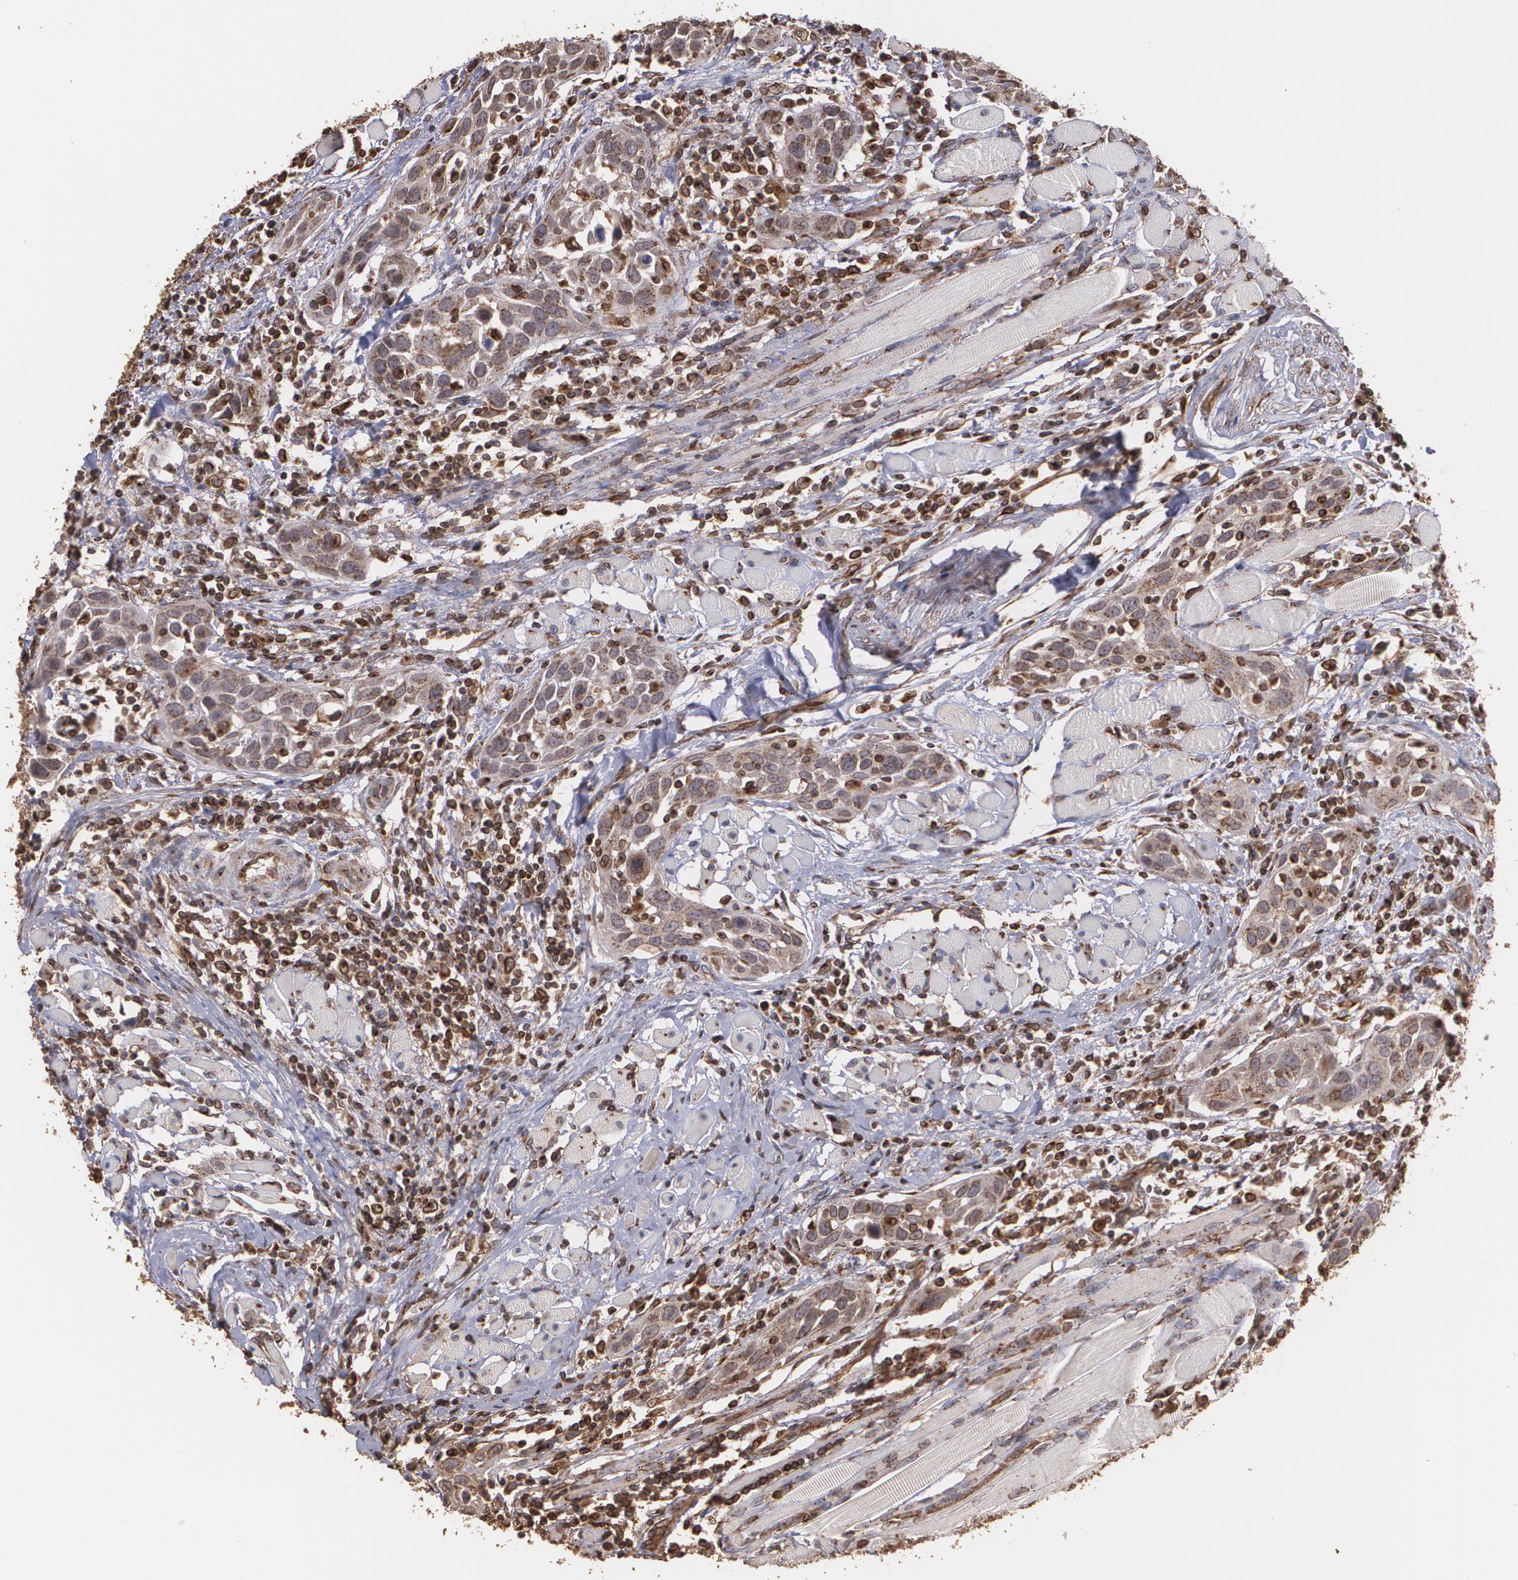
{"staining": {"intensity": "strong", "quantity": ">75%", "location": "cytoplasmic/membranous"}, "tissue": "head and neck cancer", "cell_type": "Tumor cells", "image_type": "cancer", "snomed": [{"axis": "morphology", "description": "Squamous cell carcinoma, NOS"}, {"axis": "topography", "description": "Oral tissue"}, {"axis": "topography", "description": "Head-Neck"}], "caption": "Head and neck cancer (squamous cell carcinoma) stained for a protein (brown) exhibits strong cytoplasmic/membranous positive expression in about >75% of tumor cells.", "gene": "TRIP11", "patient": {"sex": "female", "age": 50}}